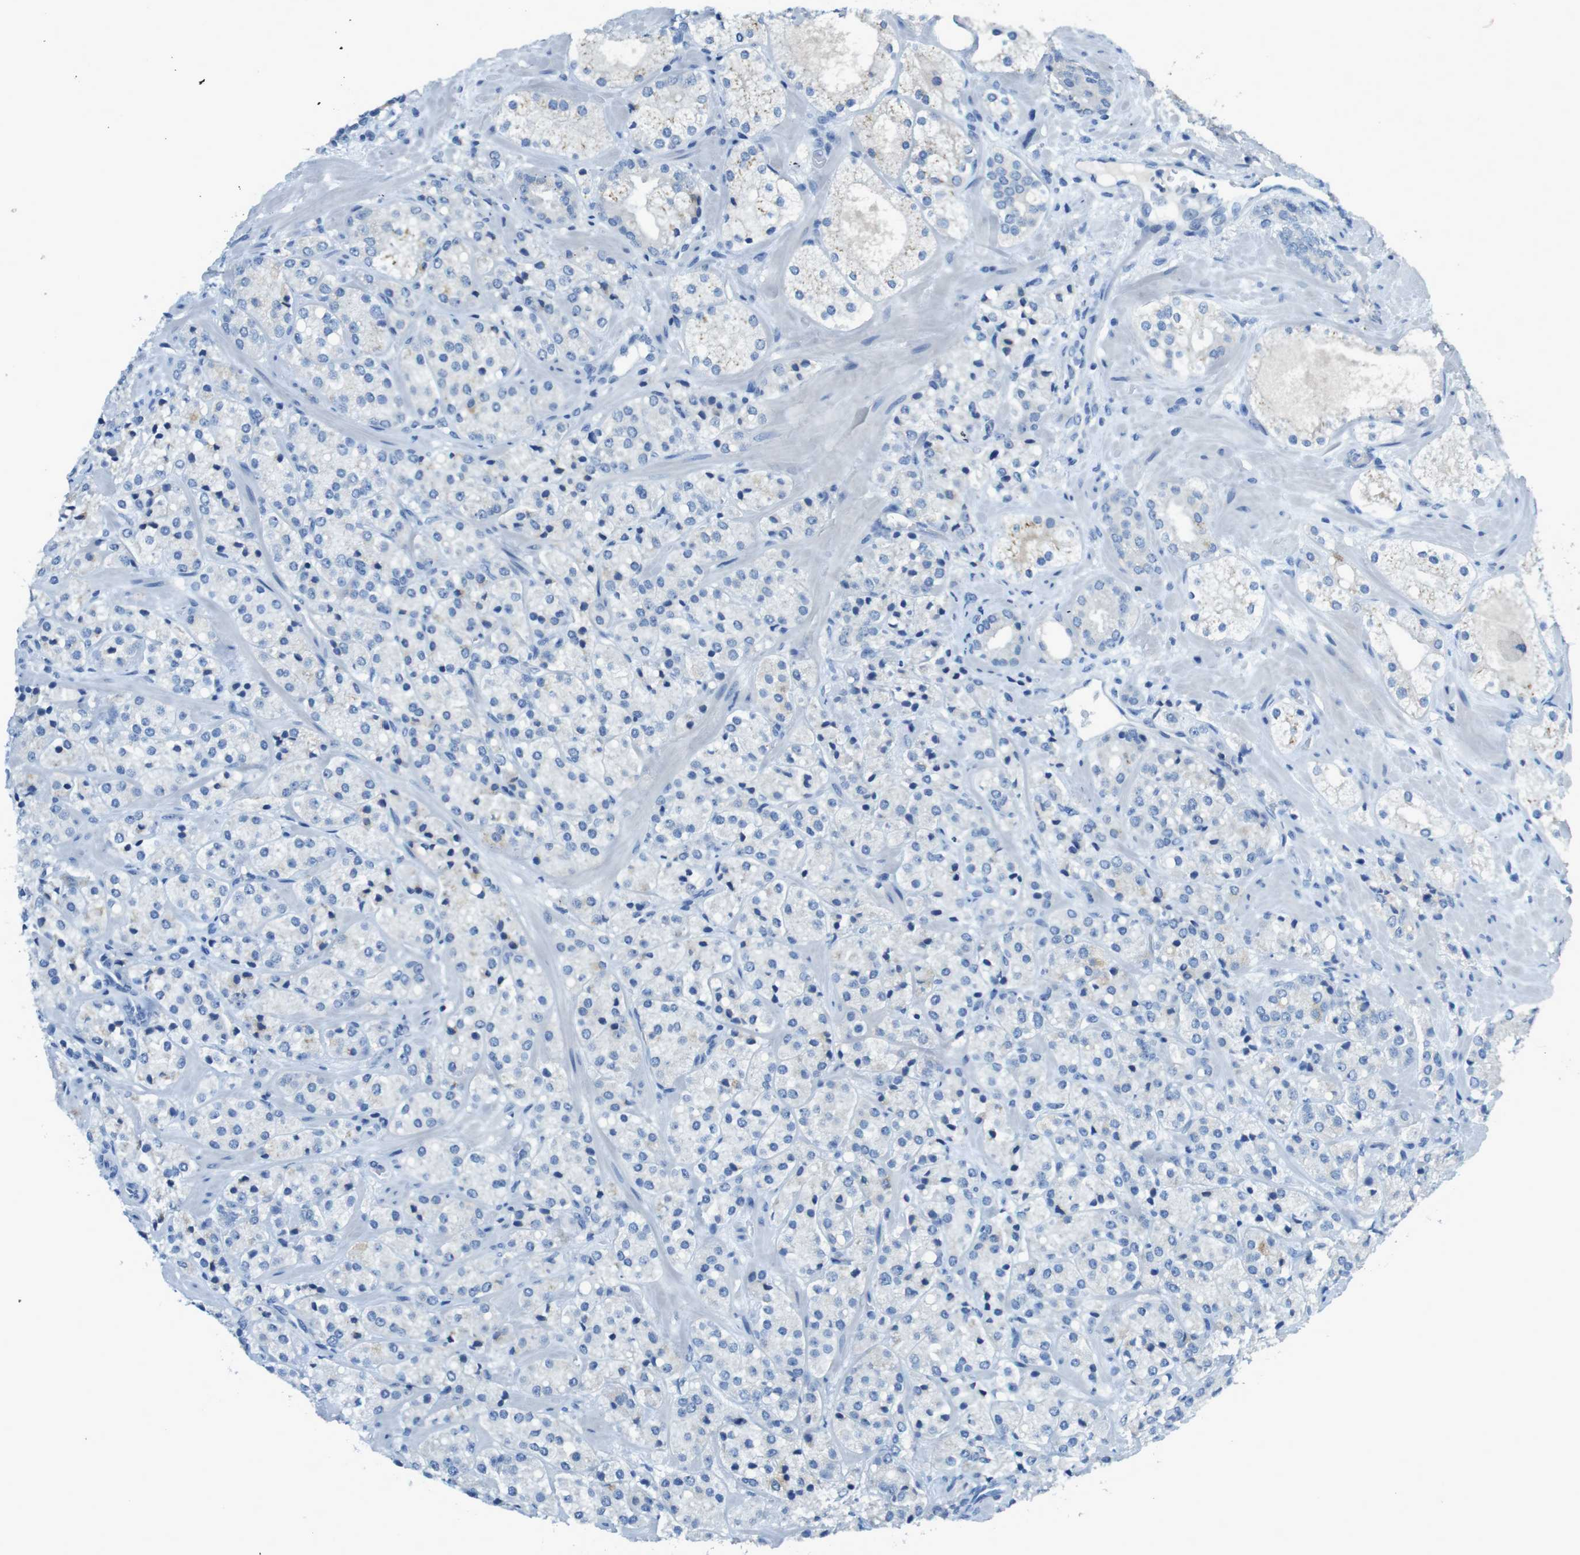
{"staining": {"intensity": "negative", "quantity": "none", "location": "none"}, "tissue": "prostate cancer", "cell_type": "Tumor cells", "image_type": "cancer", "snomed": [{"axis": "morphology", "description": "Adenocarcinoma, High grade"}, {"axis": "topography", "description": "Prostate"}], "caption": "Image shows no protein staining in tumor cells of prostate cancer tissue. (DAB IHC, high magnification).", "gene": "CD320", "patient": {"sex": "male", "age": 64}}